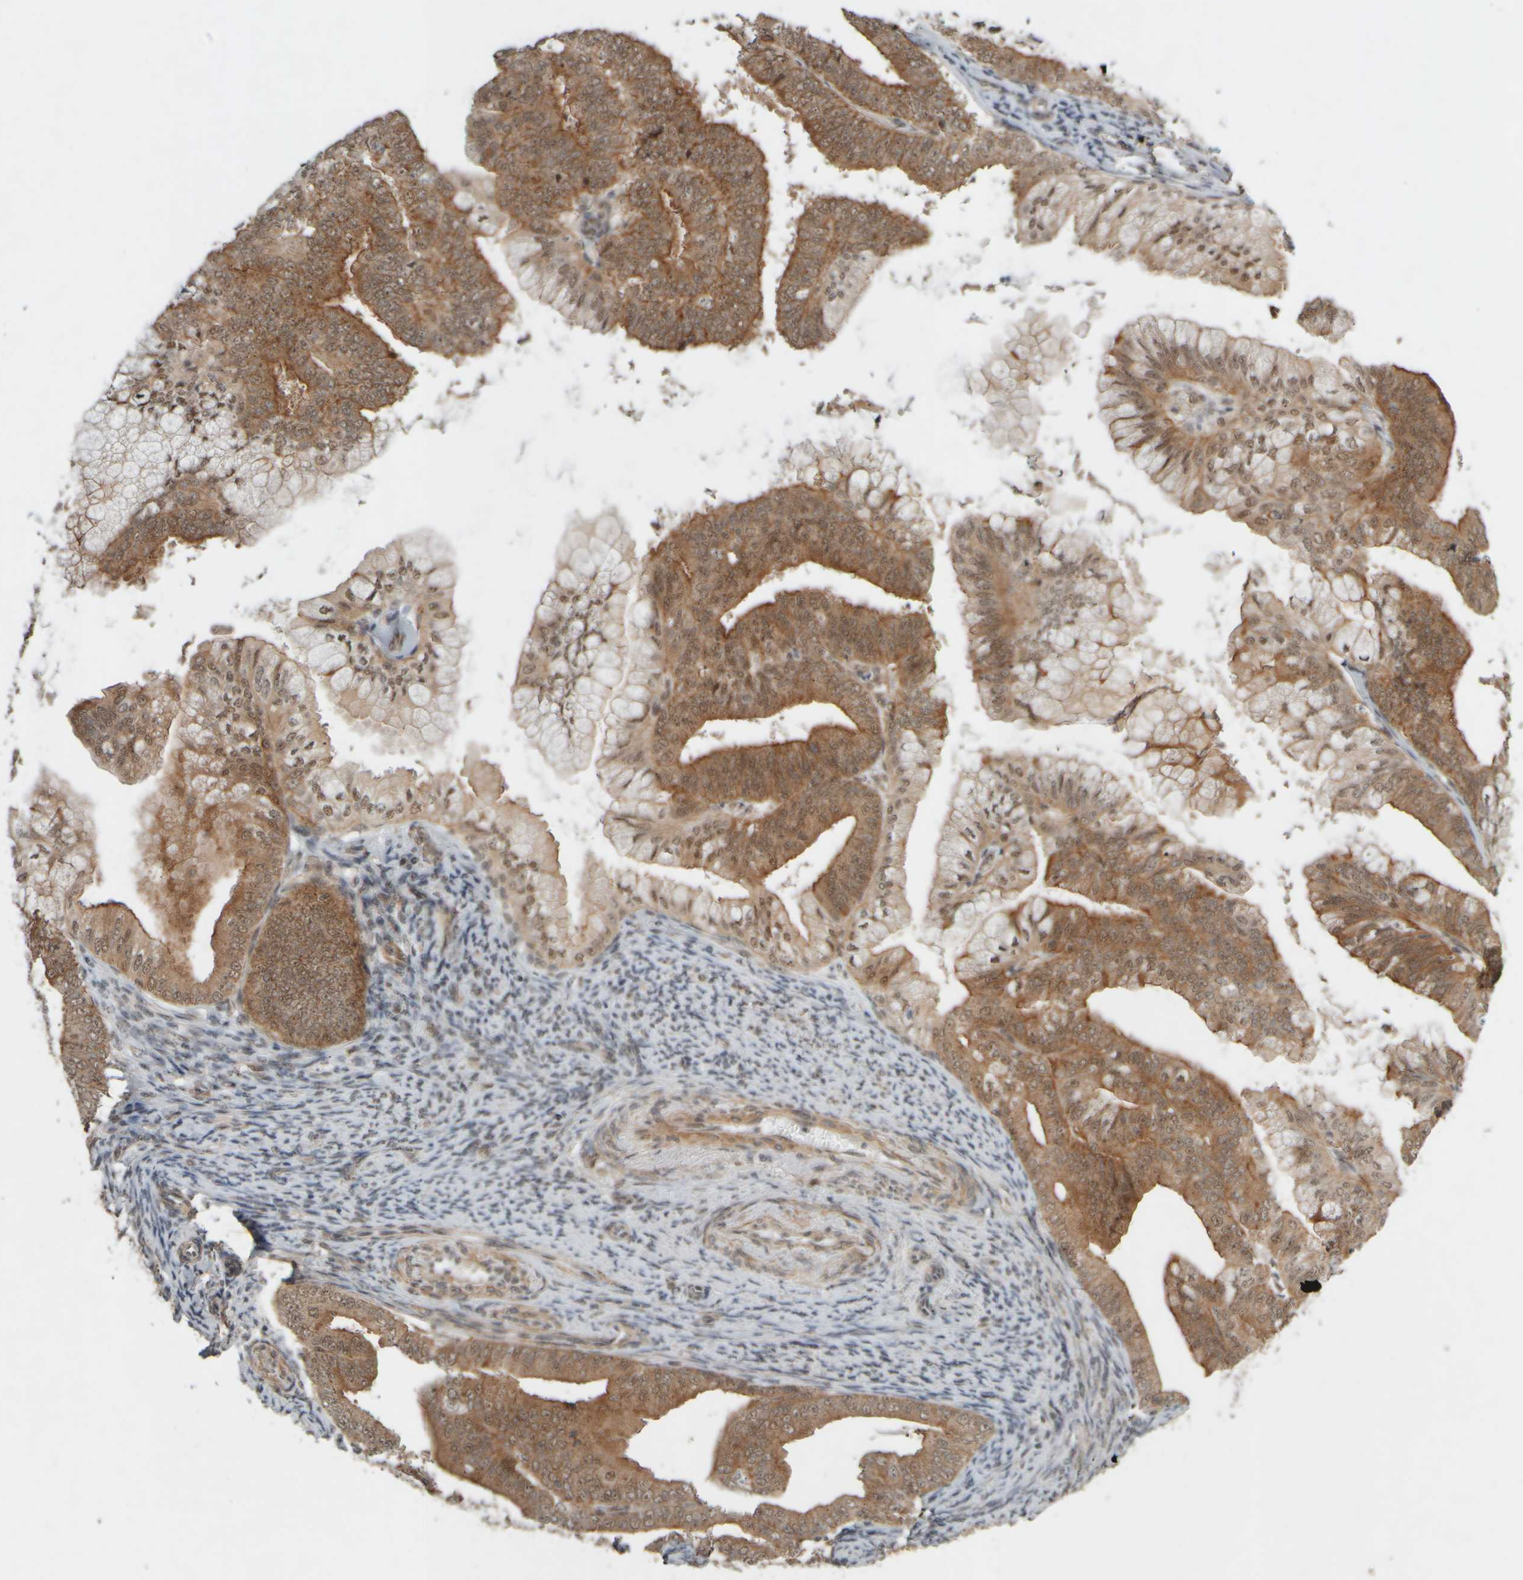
{"staining": {"intensity": "moderate", "quantity": ">75%", "location": "cytoplasmic/membranous"}, "tissue": "endometrial cancer", "cell_type": "Tumor cells", "image_type": "cancer", "snomed": [{"axis": "morphology", "description": "Adenocarcinoma, NOS"}, {"axis": "topography", "description": "Endometrium"}], "caption": "Endometrial adenocarcinoma was stained to show a protein in brown. There is medium levels of moderate cytoplasmic/membranous positivity in approximately >75% of tumor cells.", "gene": "SYNRG", "patient": {"sex": "female", "age": 63}}